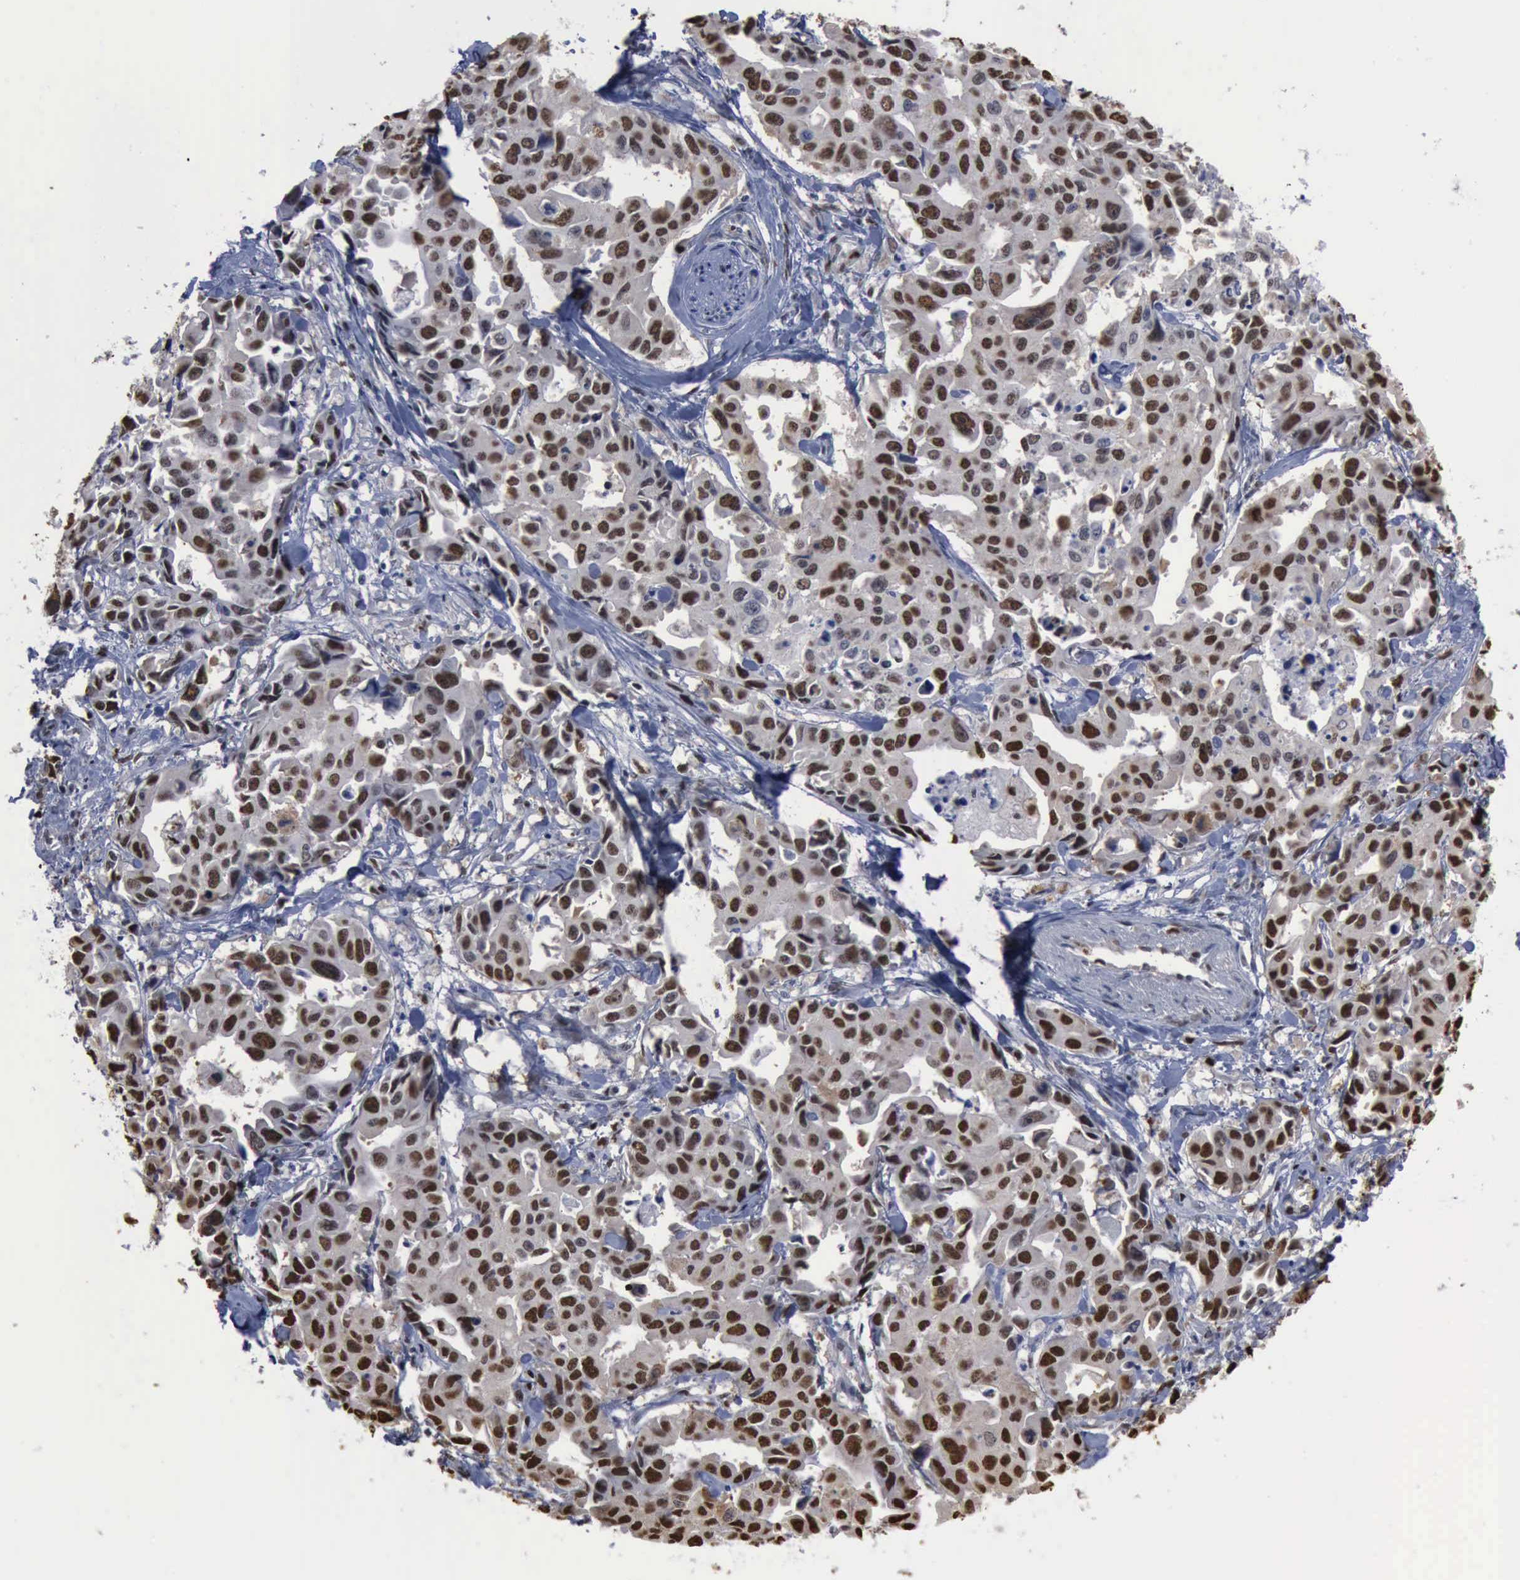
{"staining": {"intensity": "moderate", "quantity": ">75%", "location": "nuclear"}, "tissue": "lung cancer", "cell_type": "Tumor cells", "image_type": "cancer", "snomed": [{"axis": "morphology", "description": "Adenocarcinoma, NOS"}, {"axis": "topography", "description": "Lung"}], "caption": "The histopathology image reveals immunohistochemical staining of lung adenocarcinoma. There is moderate nuclear positivity is present in approximately >75% of tumor cells.", "gene": "PCNA", "patient": {"sex": "male", "age": 64}}